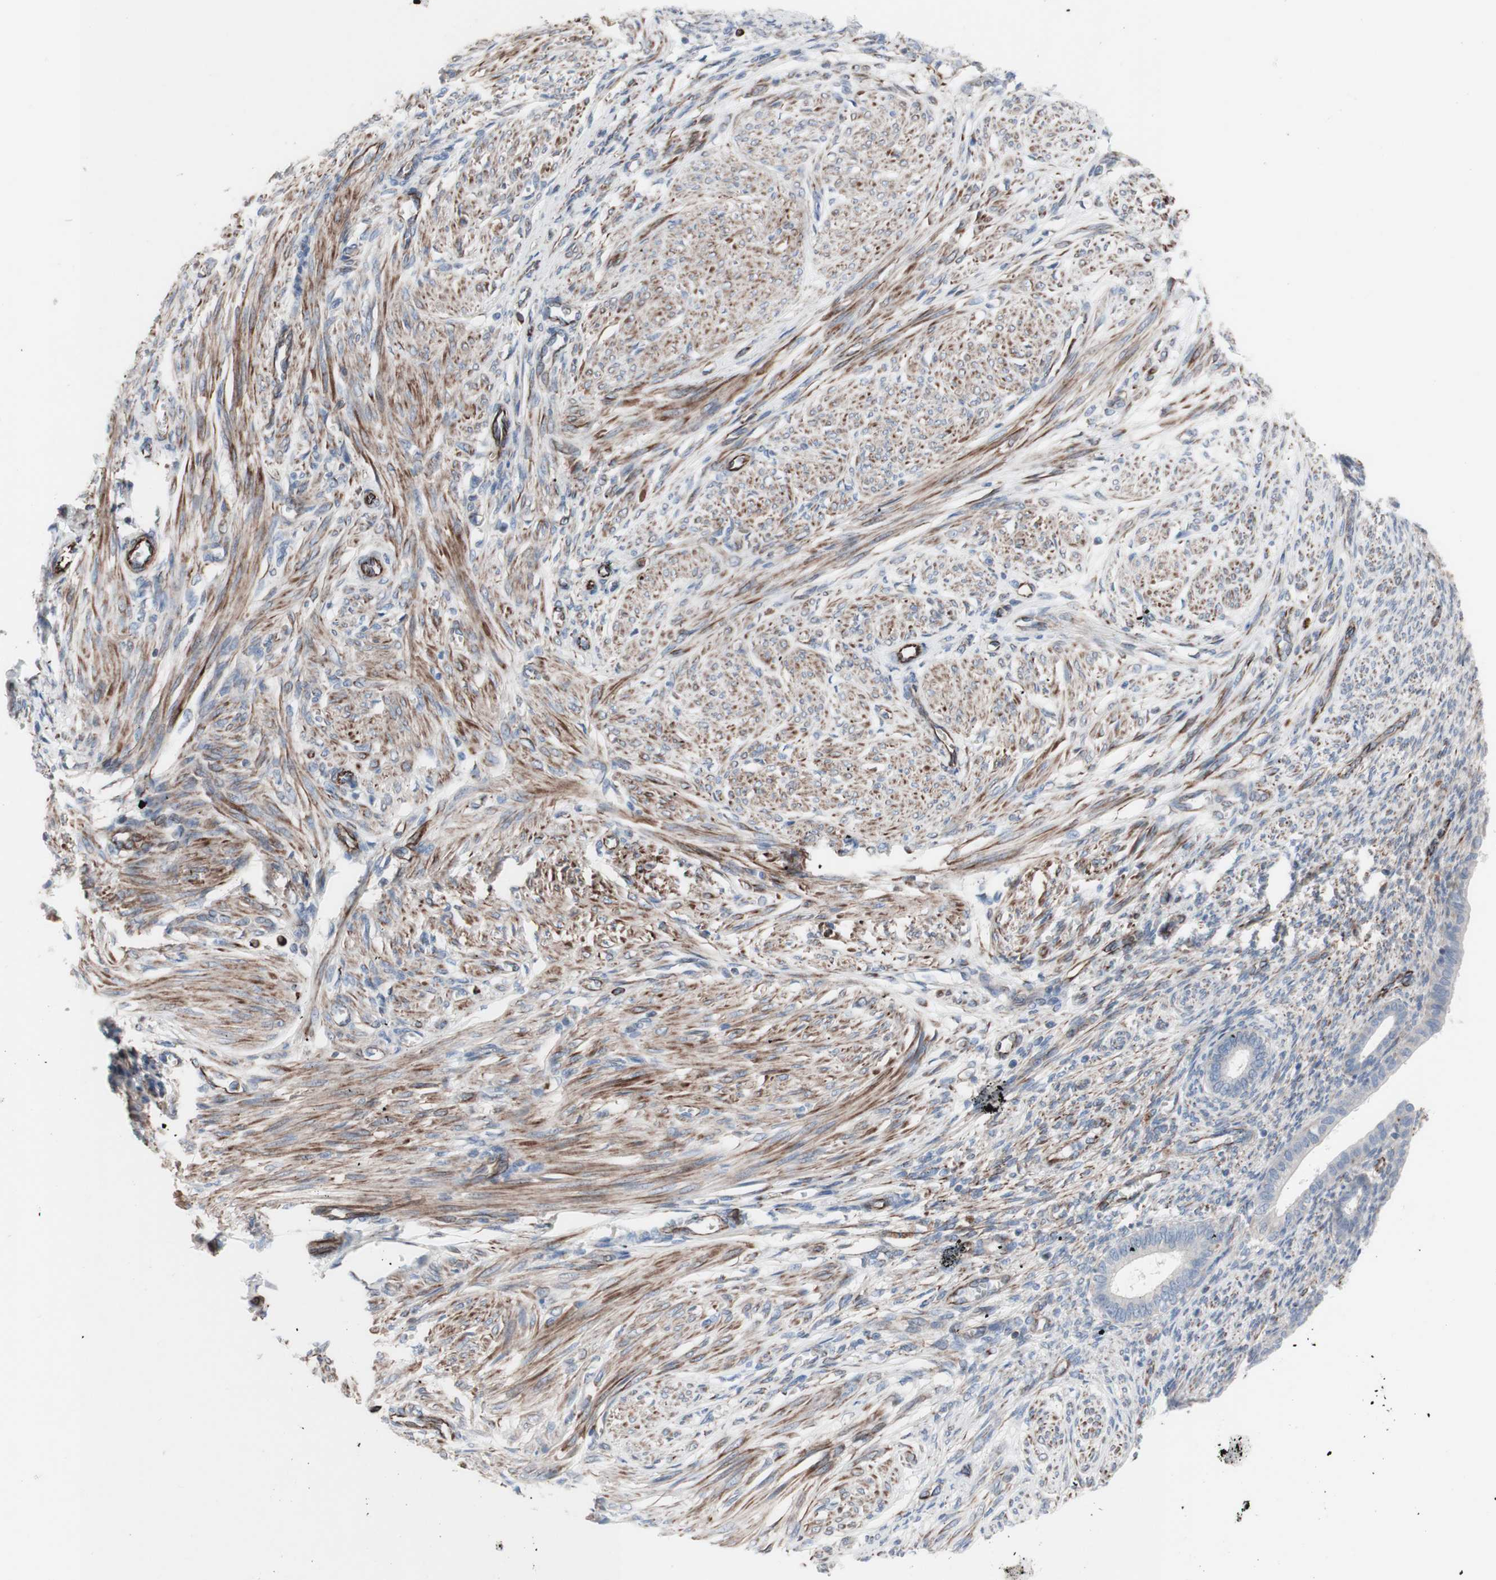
{"staining": {"intensity": "negative", "quantity": "none", "location": "none"}, "tissue": "endometrium", "cell_type": "Cells in endometrial stroma", "image_type": "normal", "snomed": [{"axis": "morphology", "description": "Normal tissue, NOS"}, {"axis": "topography", "description": "Endometrium"}], "caption": "A histopathology image of endometrium stained for a protein displays no brown staining in cells in endometrial stroma. (Brightfield microscopy of DAB immunohistochemistry (IHC) at high magnification).", "gene": "AGPAT5", "patient": {"sex": "female", "age": 72}}